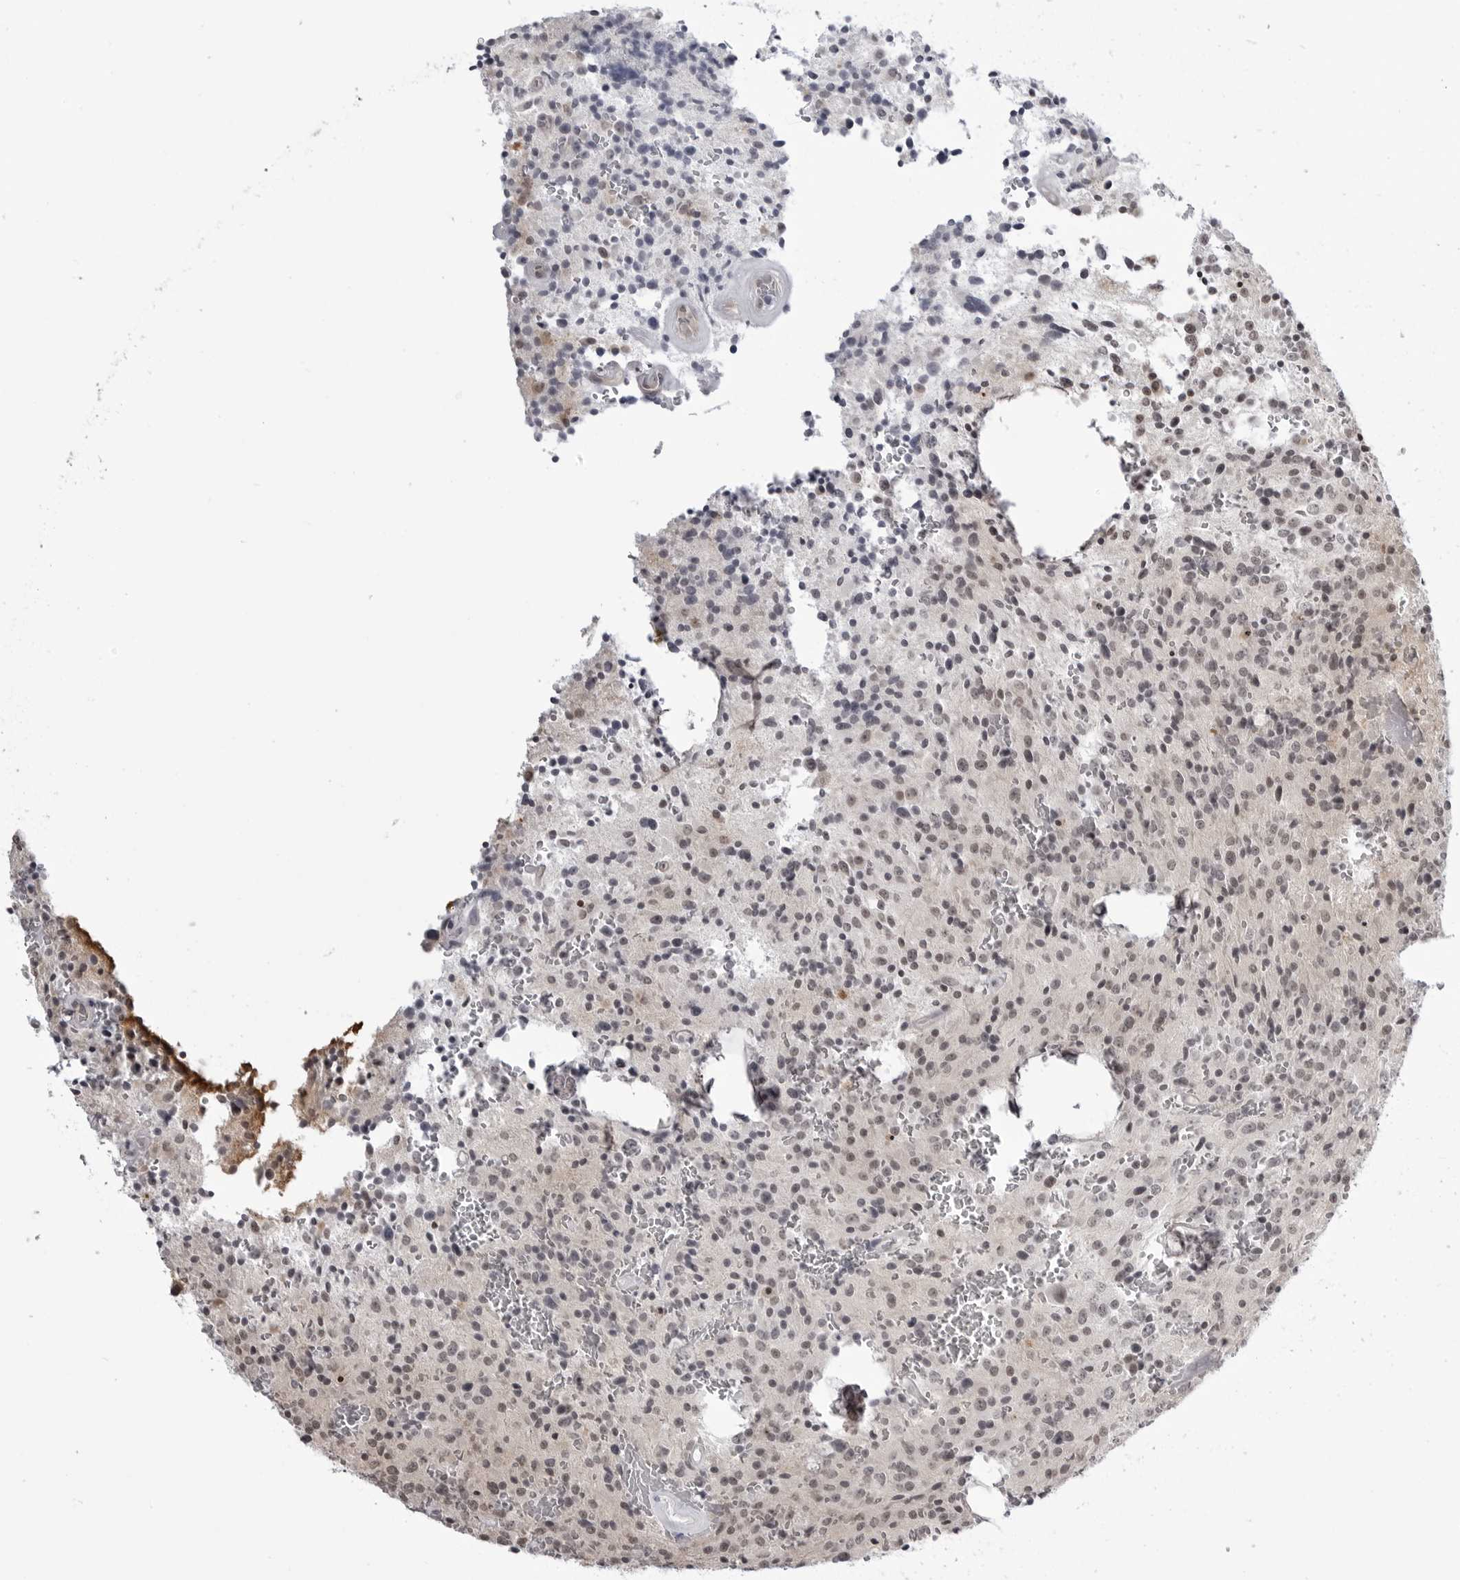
{"staining": {"intensity": "weak", "quantity": "25%-75%", "location": "nuclear"}, "tissue": "glioma", "cell_type": "Tumor cells", "image_type": "cancer", "snomed": [{"axis": "morphology", "description": "Glioma, malignant, Low grade"}, {"axis": "topography", "description": "Brain"}], "caption": "Immunohistochemical staining of low-grade glioma (malignant) demonstrates low levels of weak nuclear protein positivity in about 25%-75% of tumor cells. Nuclei are stained in blue.", "gene": "YWHAG", "patient": {"sex": "male", "age": 58}}